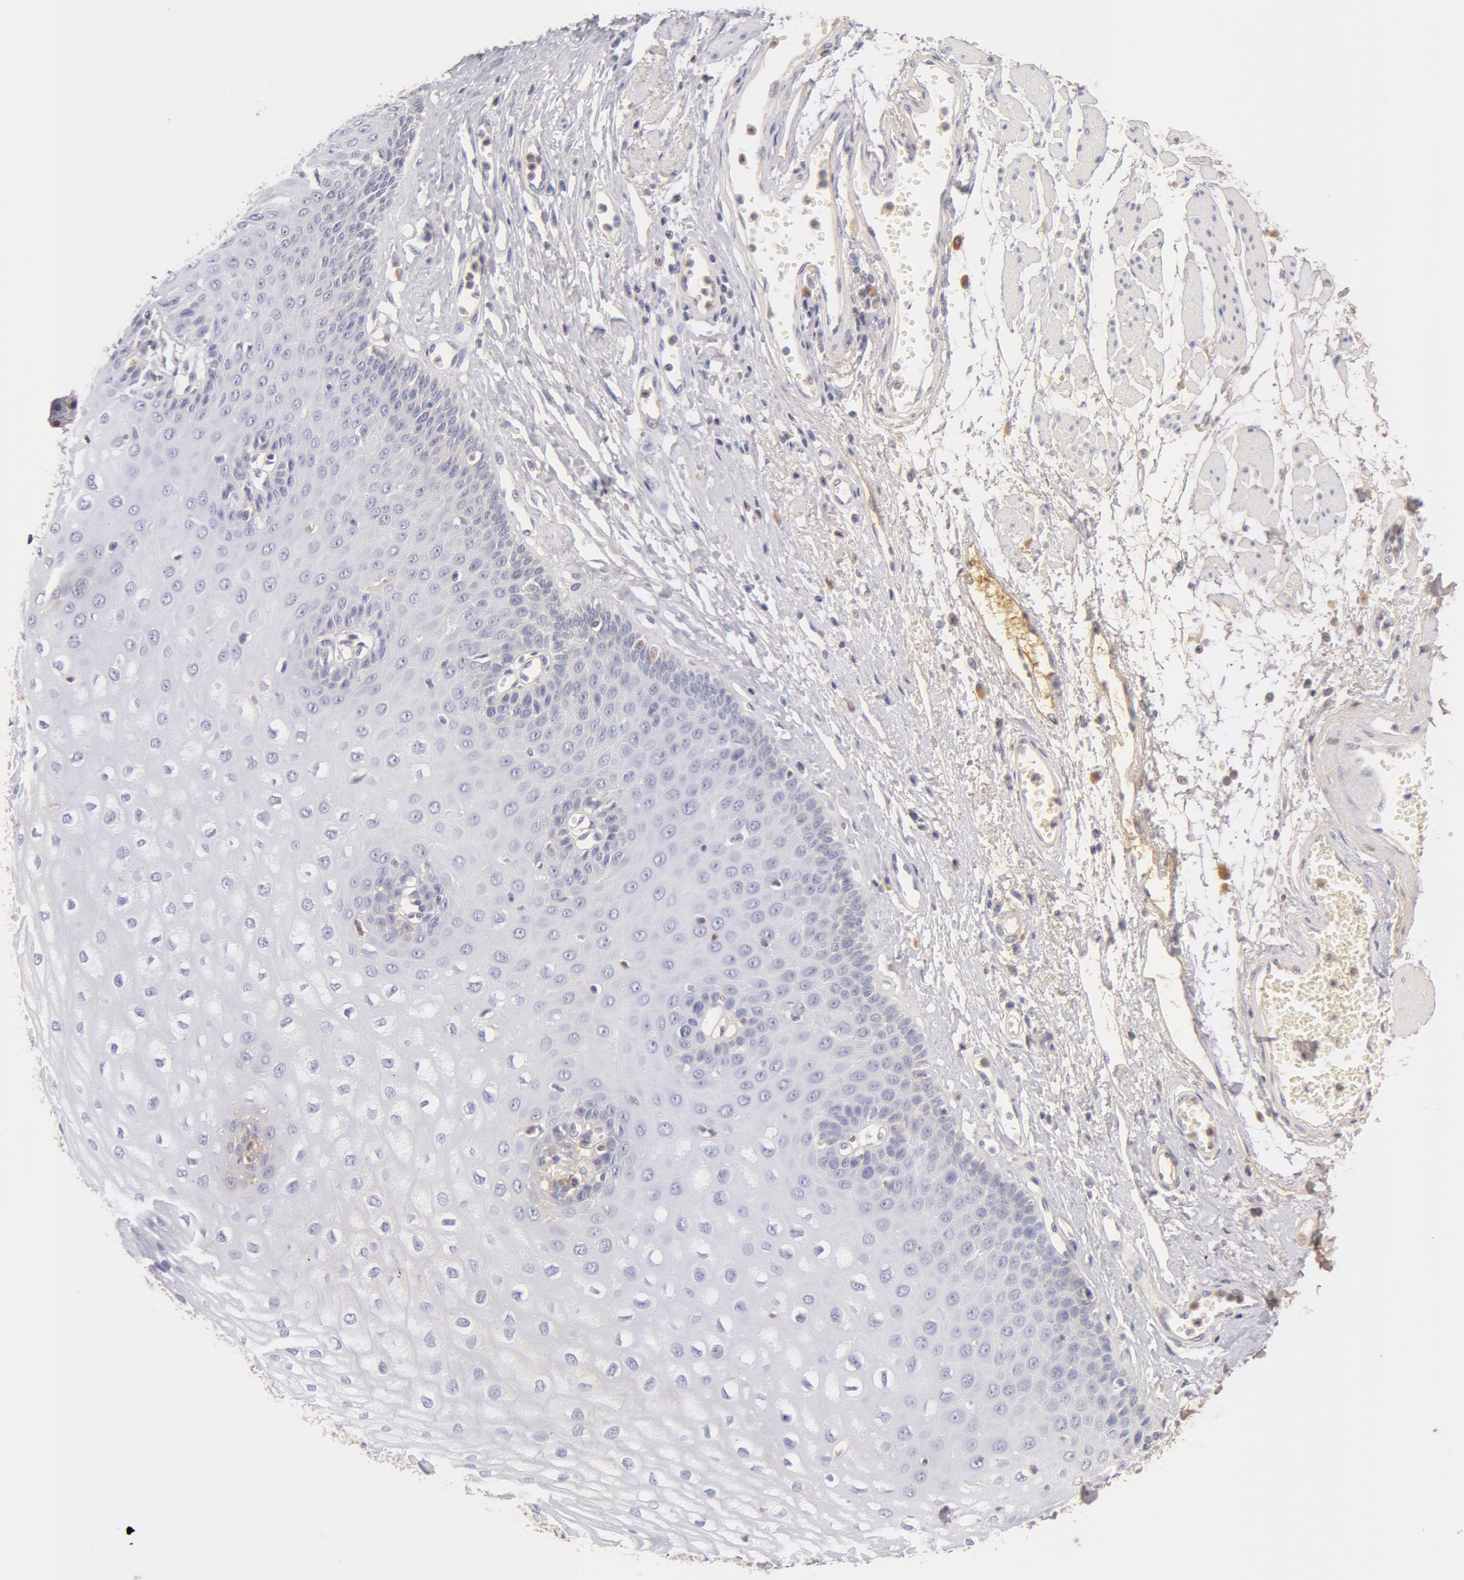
{"staining": {"intensity": "negative", "quantity": "none", "location": "none"}, "tissue": "esophagus", "cell_type": "Squamous epithelial cells", "image_type": "normal", "snomed": [{"axis": "morphology", "description": "Normal tissue, NOS"}, {"axis": "topography", "description": "Esophagus"}], "caption": "DAB immunohistochemical staining of unremarkable esophagus demonstrates no significant staining in squamous epithelial cells.", "gene": "AHSG", "patient": {"sex": "male", "age": 65}}